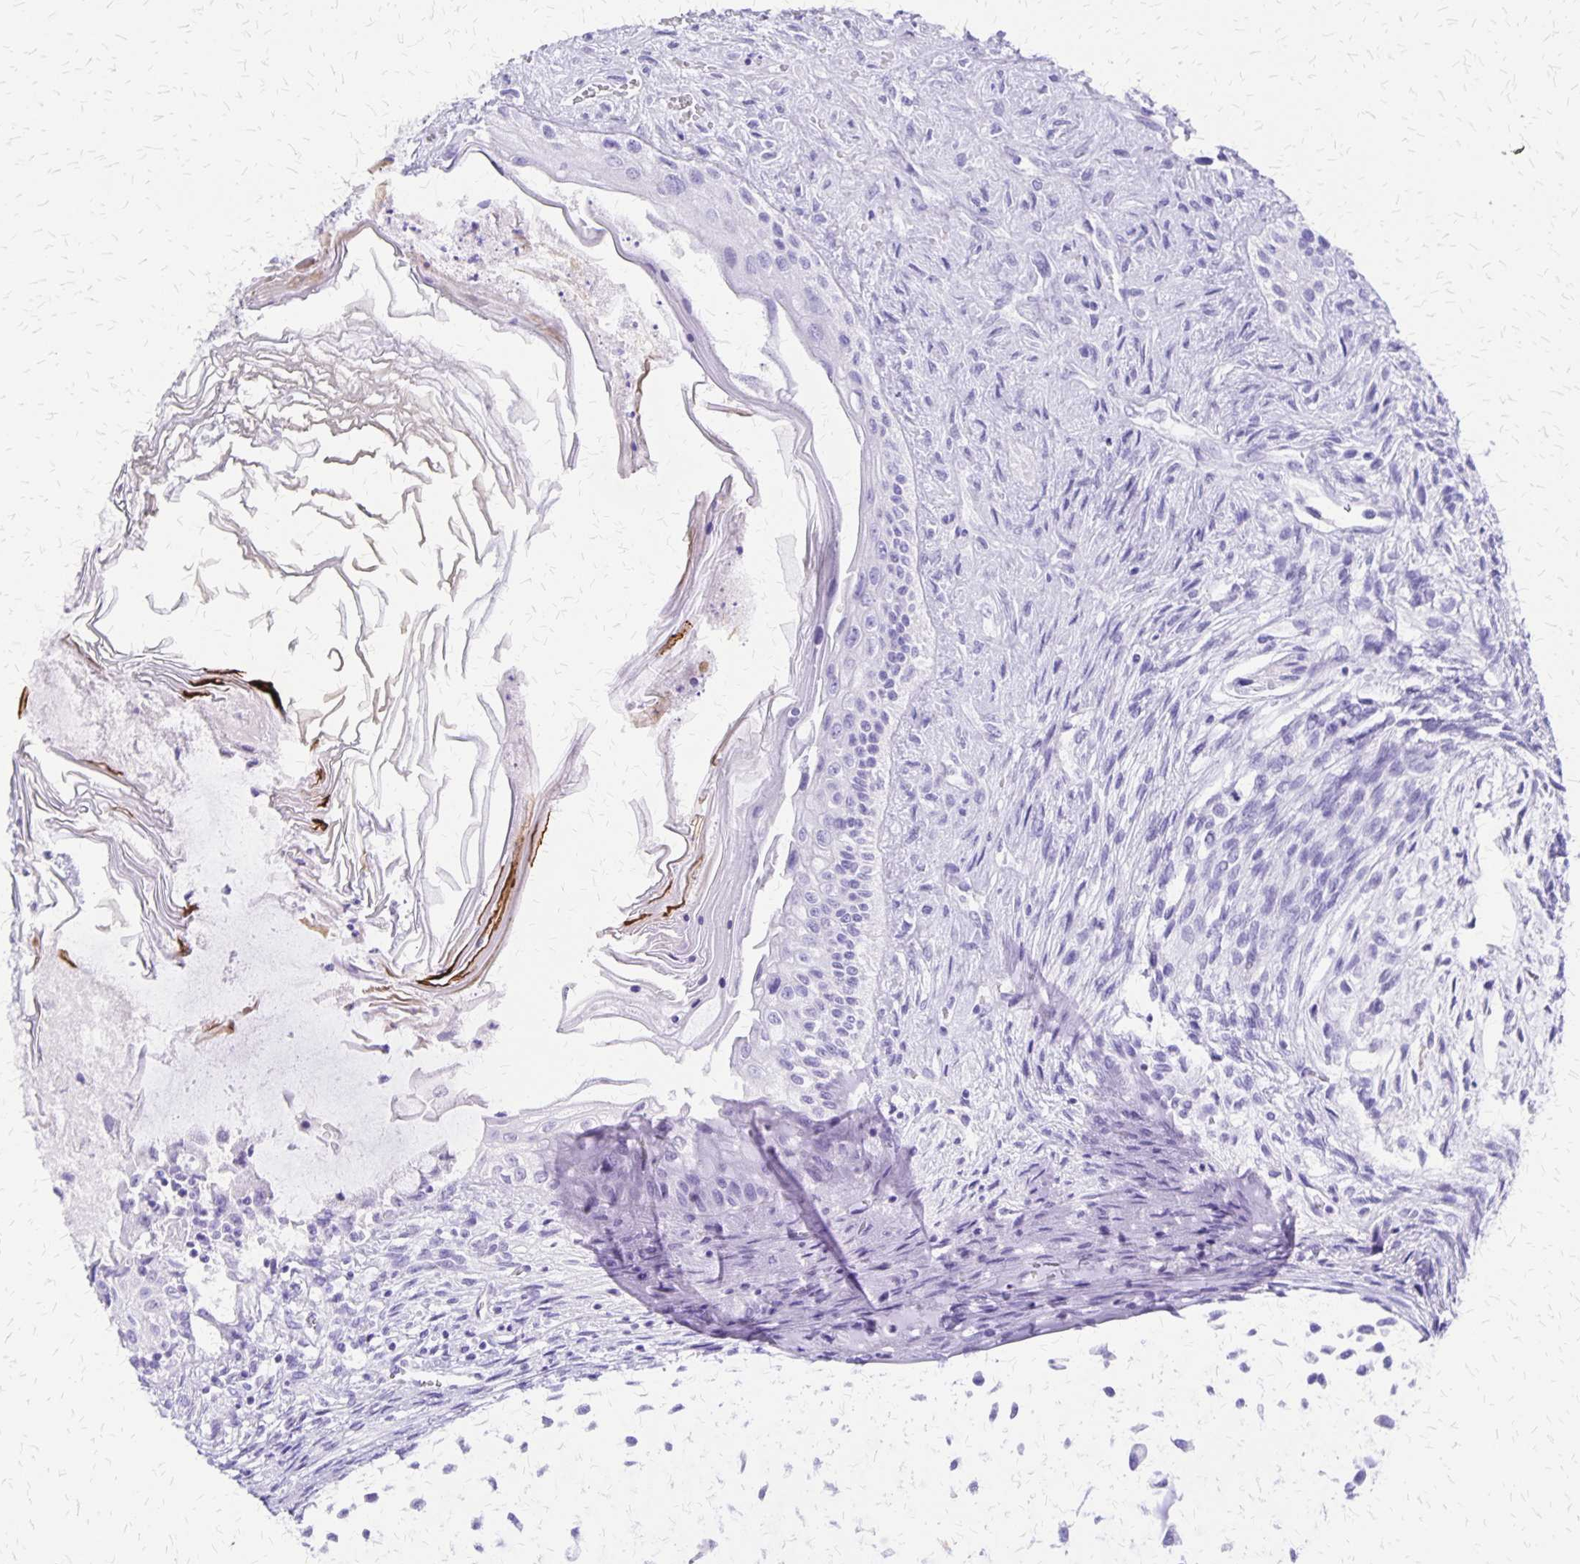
{"staining": {"intensity": "negative", "quantity": "none", "location": "none"}, "tissue": "testis cancer", "cell_type": "Tumor cells", "image_type": "cancer", "snomed": [{"axis": "morphology", "description": "Carcinoma, Embryonal, NOS"}, {"axis": "topography", "description": "Testis"}], "caption": "This is an IHC photomicrograph of embryonal carcinoma (testis). There is no positivity in tumor cells.", "gene": "SLC13A2", "patient": {"sex": "male", "age": 37}}